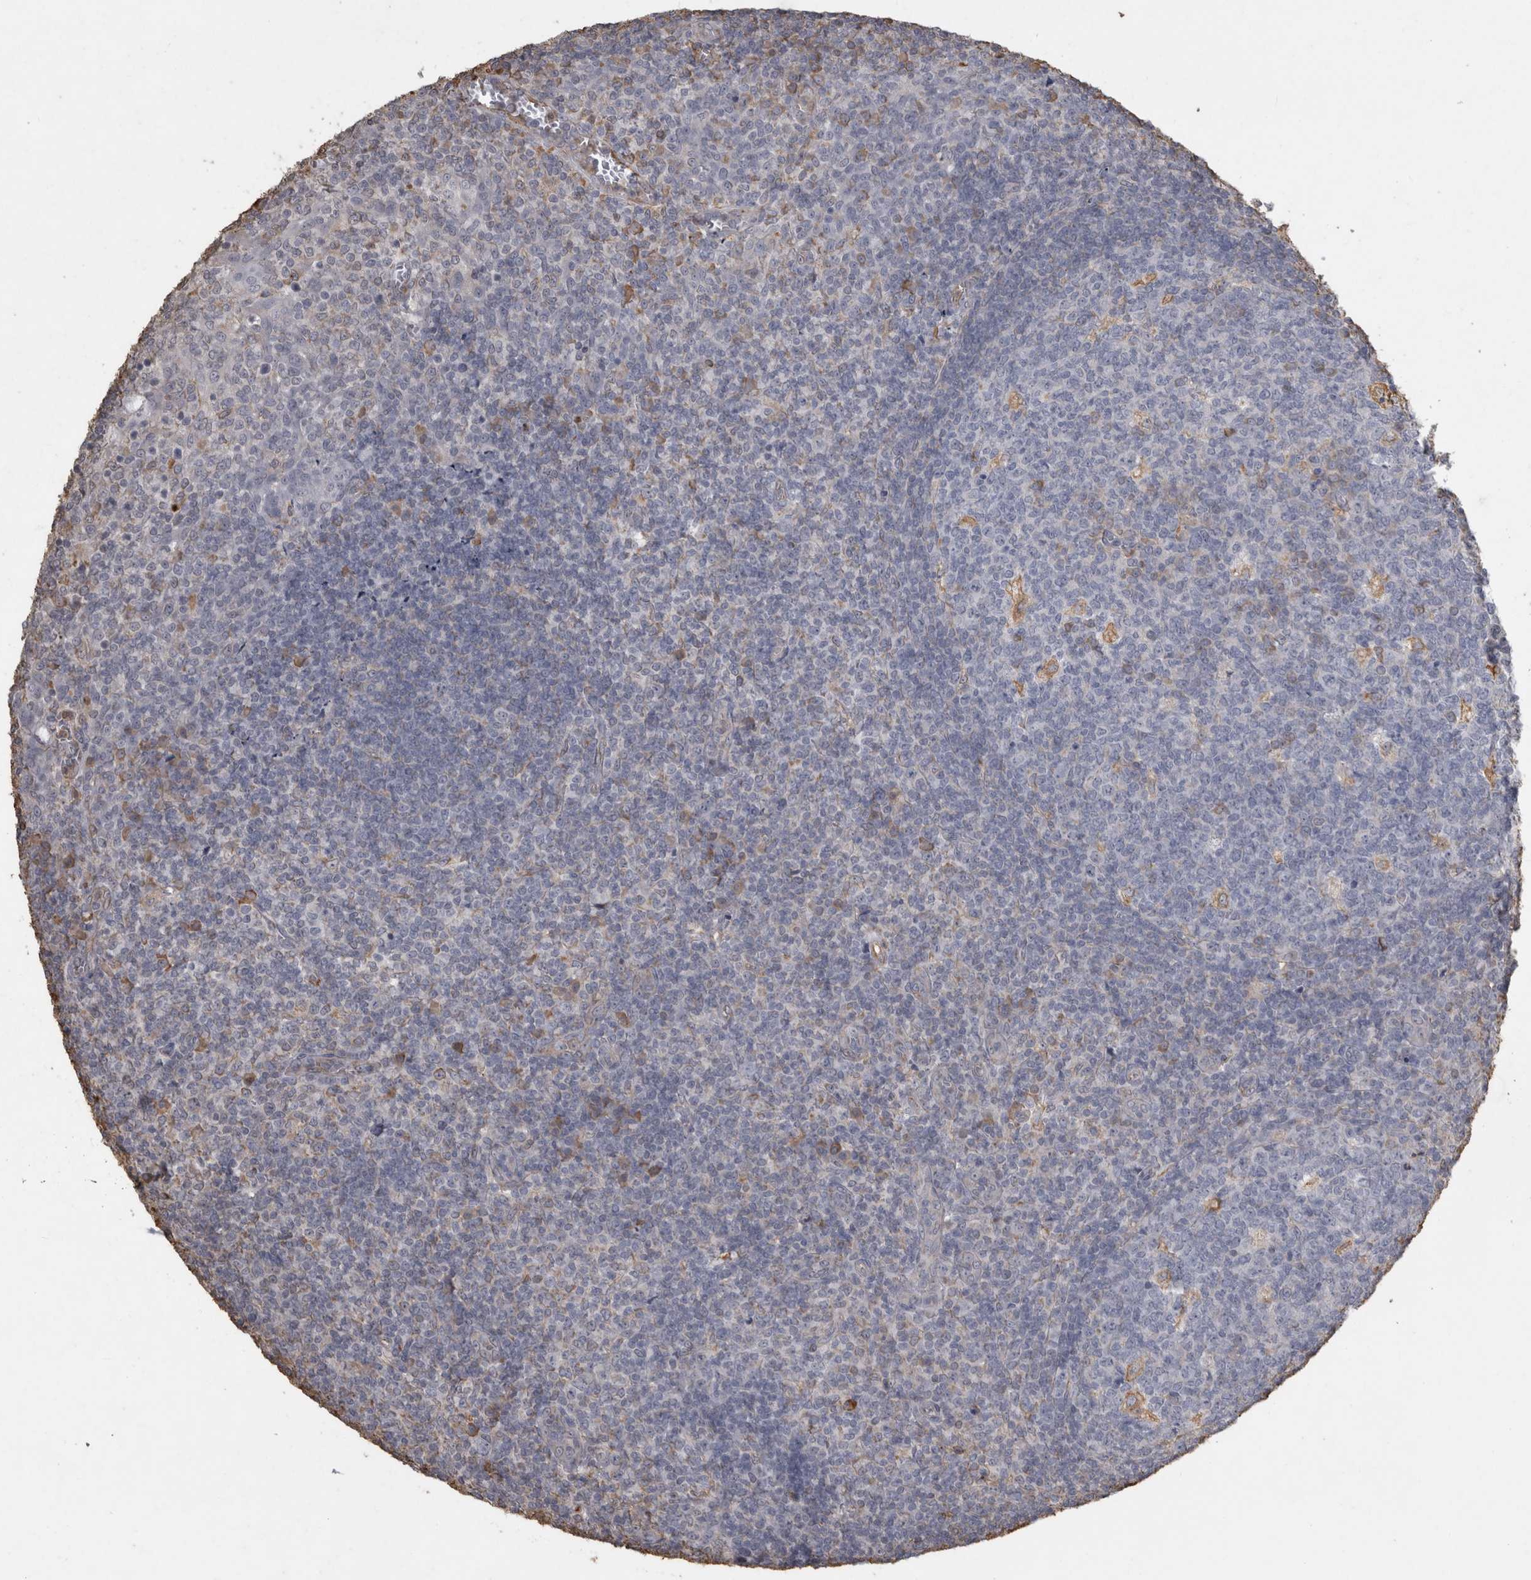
{"staining": {"intensity": "moderate", "quantity": "<25%", "location": "cytoplasmic/membranous"}, "tissue": "tonsil", "cell_type": "Germinal center cells", "image_type": "normal", "snomed": [{"axis": "morphology", "description": "Normal tissue, NOS"}, {"axis": "topography", "description": "Tonsil"}], "caption": "A high-resolution photomicrograph shows immunohistochemistry (IHC) staining of normal tonsil, which demonstrates moderate cytoplasmic/membranous positivity in approximately <25% of germinal center cells.", "gene": "REPS2", "patient": {"sex": "female", "age": 19}}